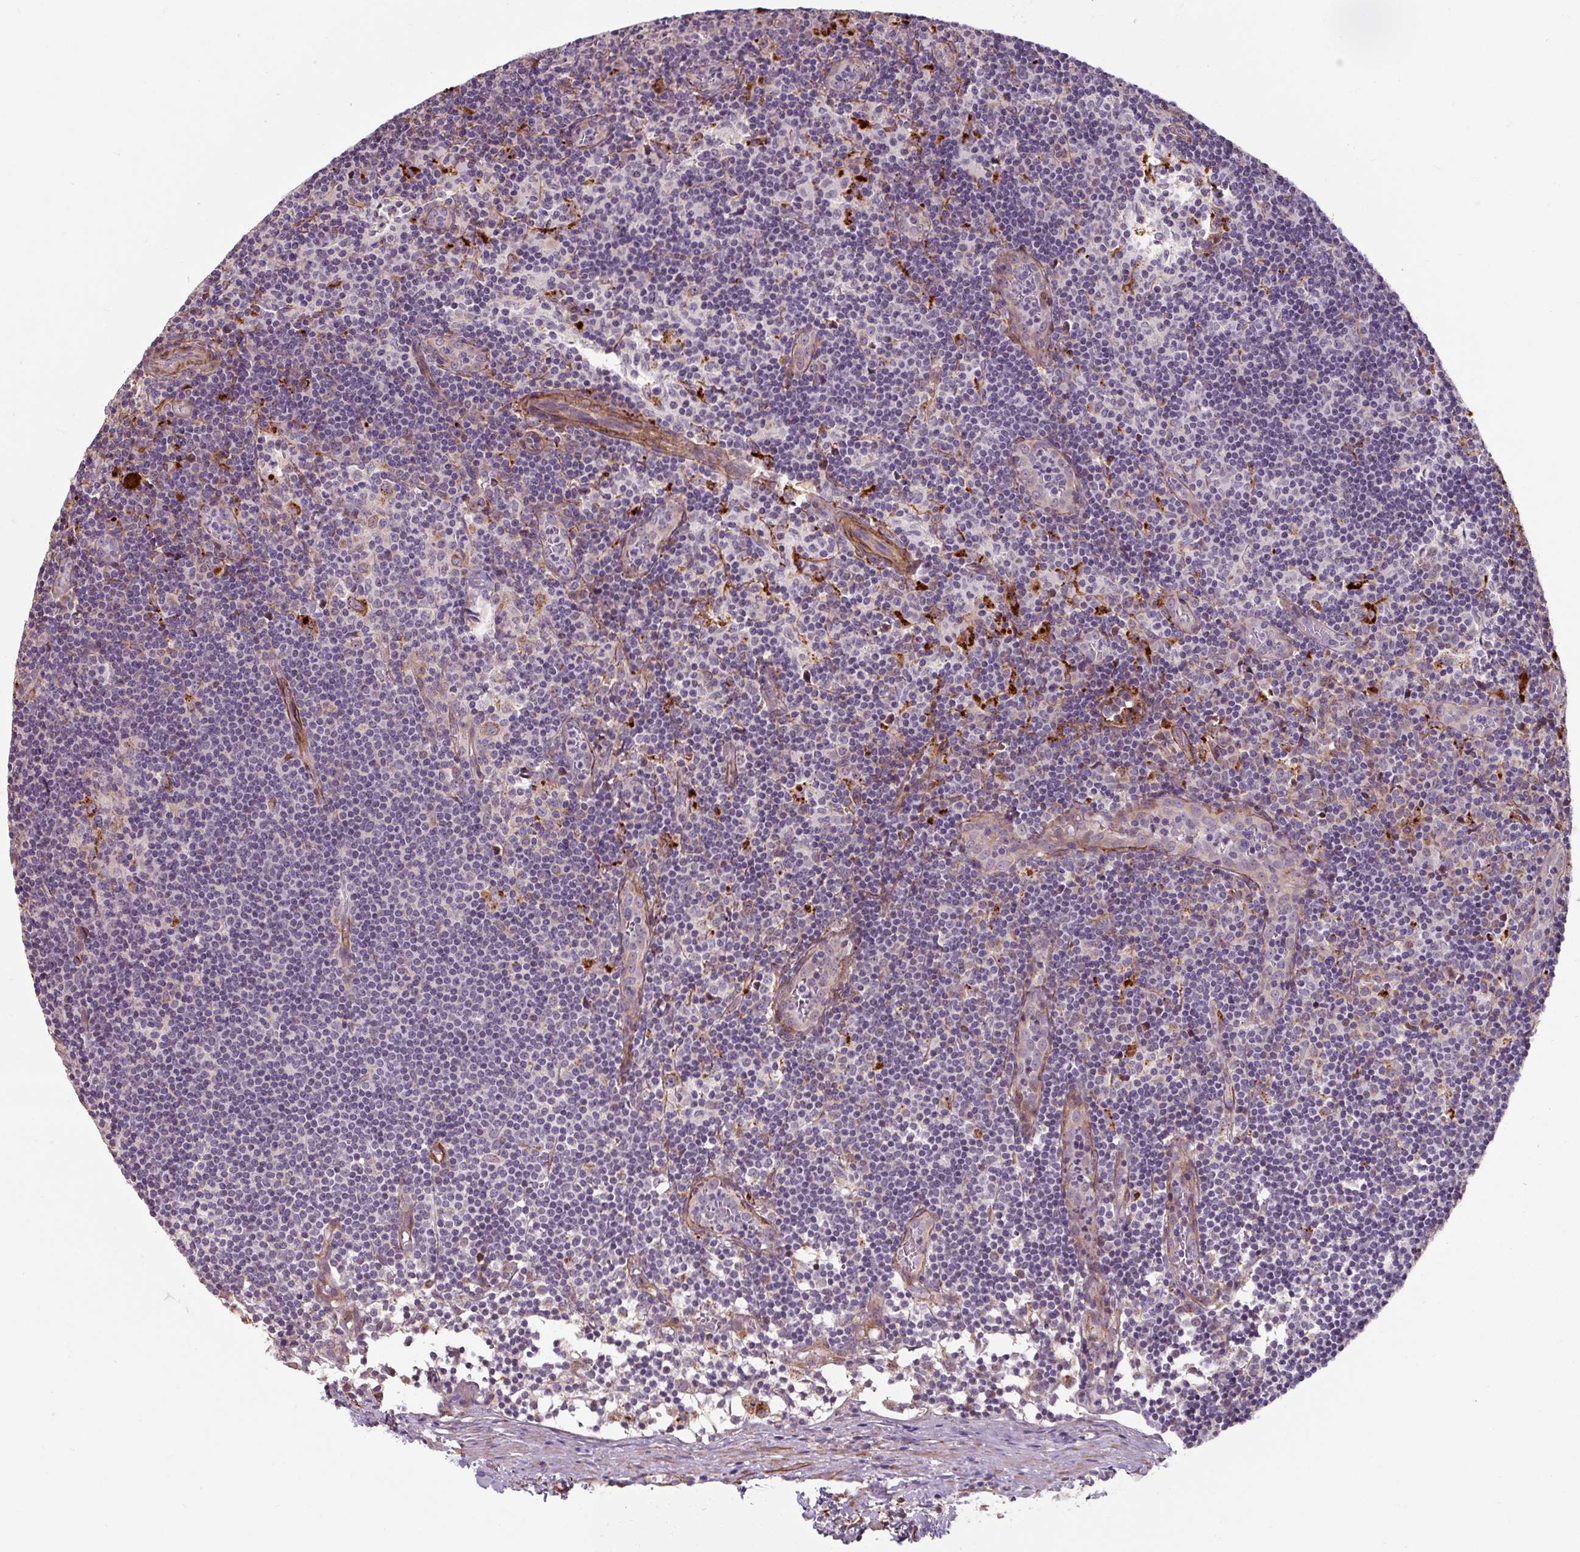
{"staining": {"intensity": "negative", "quantity": "none", "location": "none"}, "tissue": "lymph node", "cell_type": "Germinal center cells", "image_type": "normal", "snomed": [{"axis": "morphology", "description": "Normal tissue, NOS"}, {"axis": "topography", "description": "Lymph node"}], "caption": "DAB immunohistochemical staining of unremarkable human lymph node exhibits no significant staining in germinal center cells.", "gene": "MRPS5", "patient": {"sex": "female", "age": 45}}